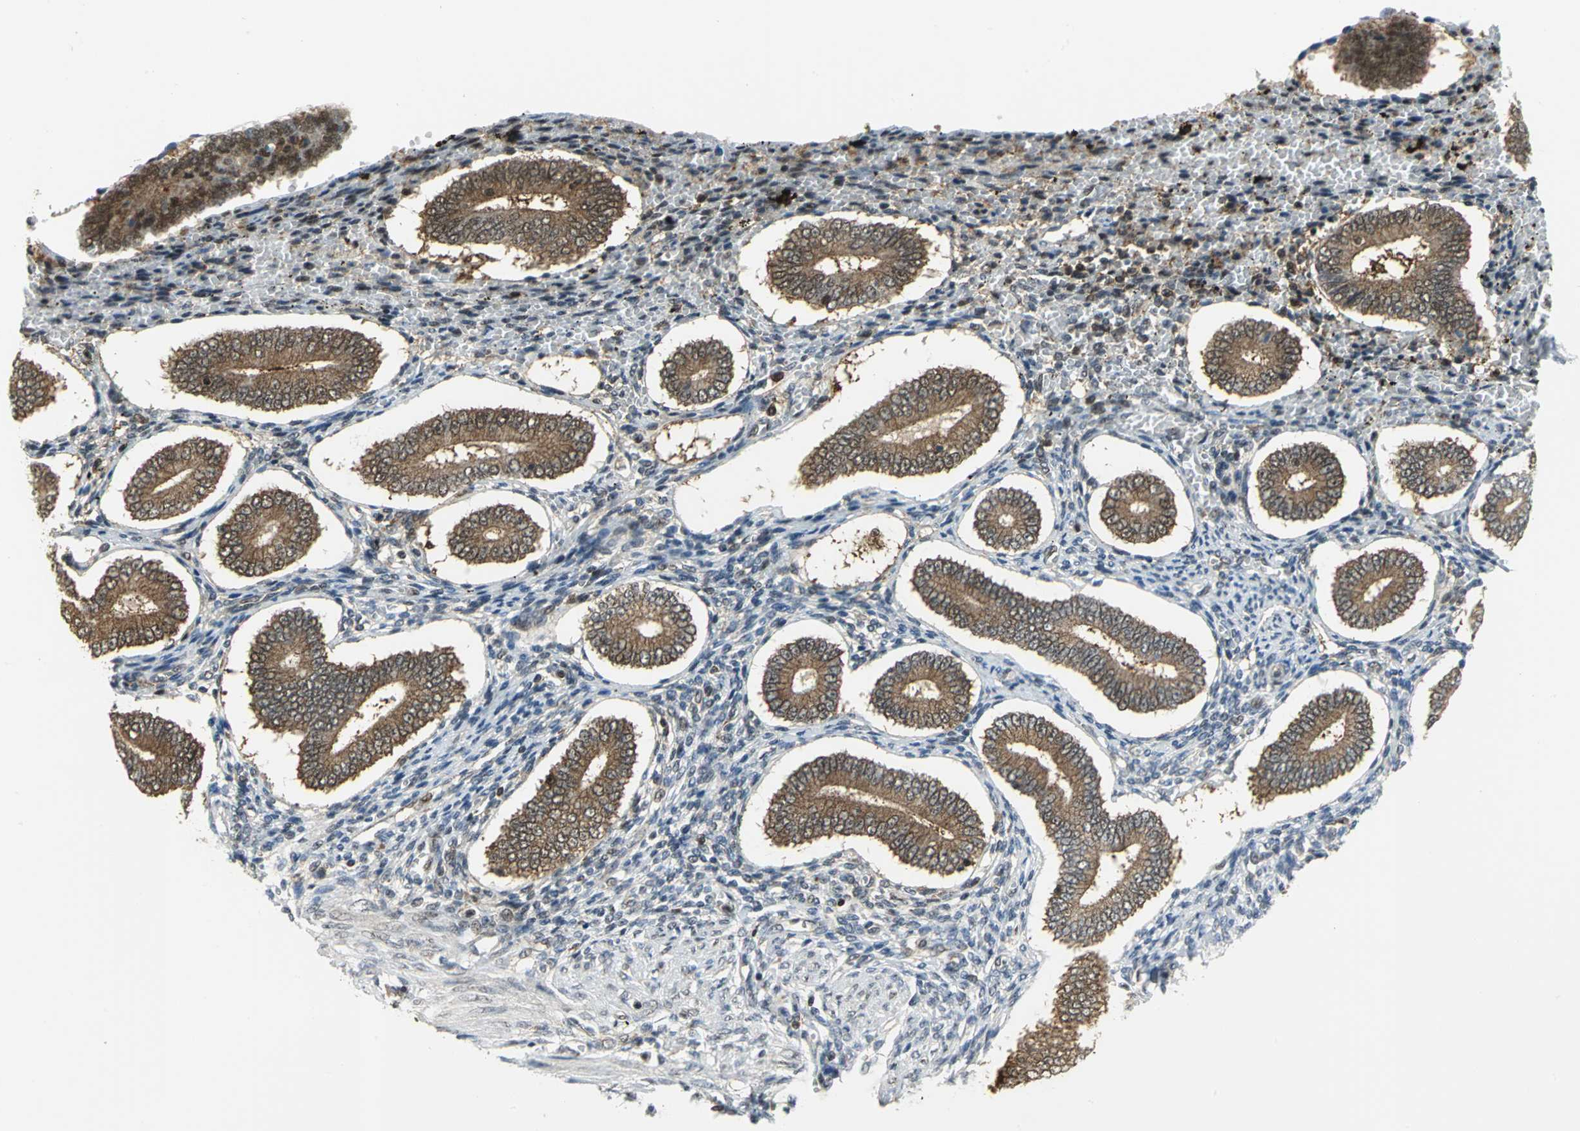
{"staining": {"intensity": "weak", "quantity": "<25%", "location": "nuclear"}, "tissue": "endometrium", "cell_type": "Cells in endometrial stroma", "image_type": "normal", "snomed": [{"axis": "morphology", "description": "Normal tissue, NOS"}, {"axis": "topography", "description": "Endometrium"}], "caption": "IHC image of unremarkable endometrium: human endometrium stained with DAB (3,3'-diaminobenzidine) displays no significant protein expression in cells in endometrial stroma. (DAB immunohistochemistry, high magnification).", "gene": "PSMA4", "patient": {"sex": "female", "age": 42}}